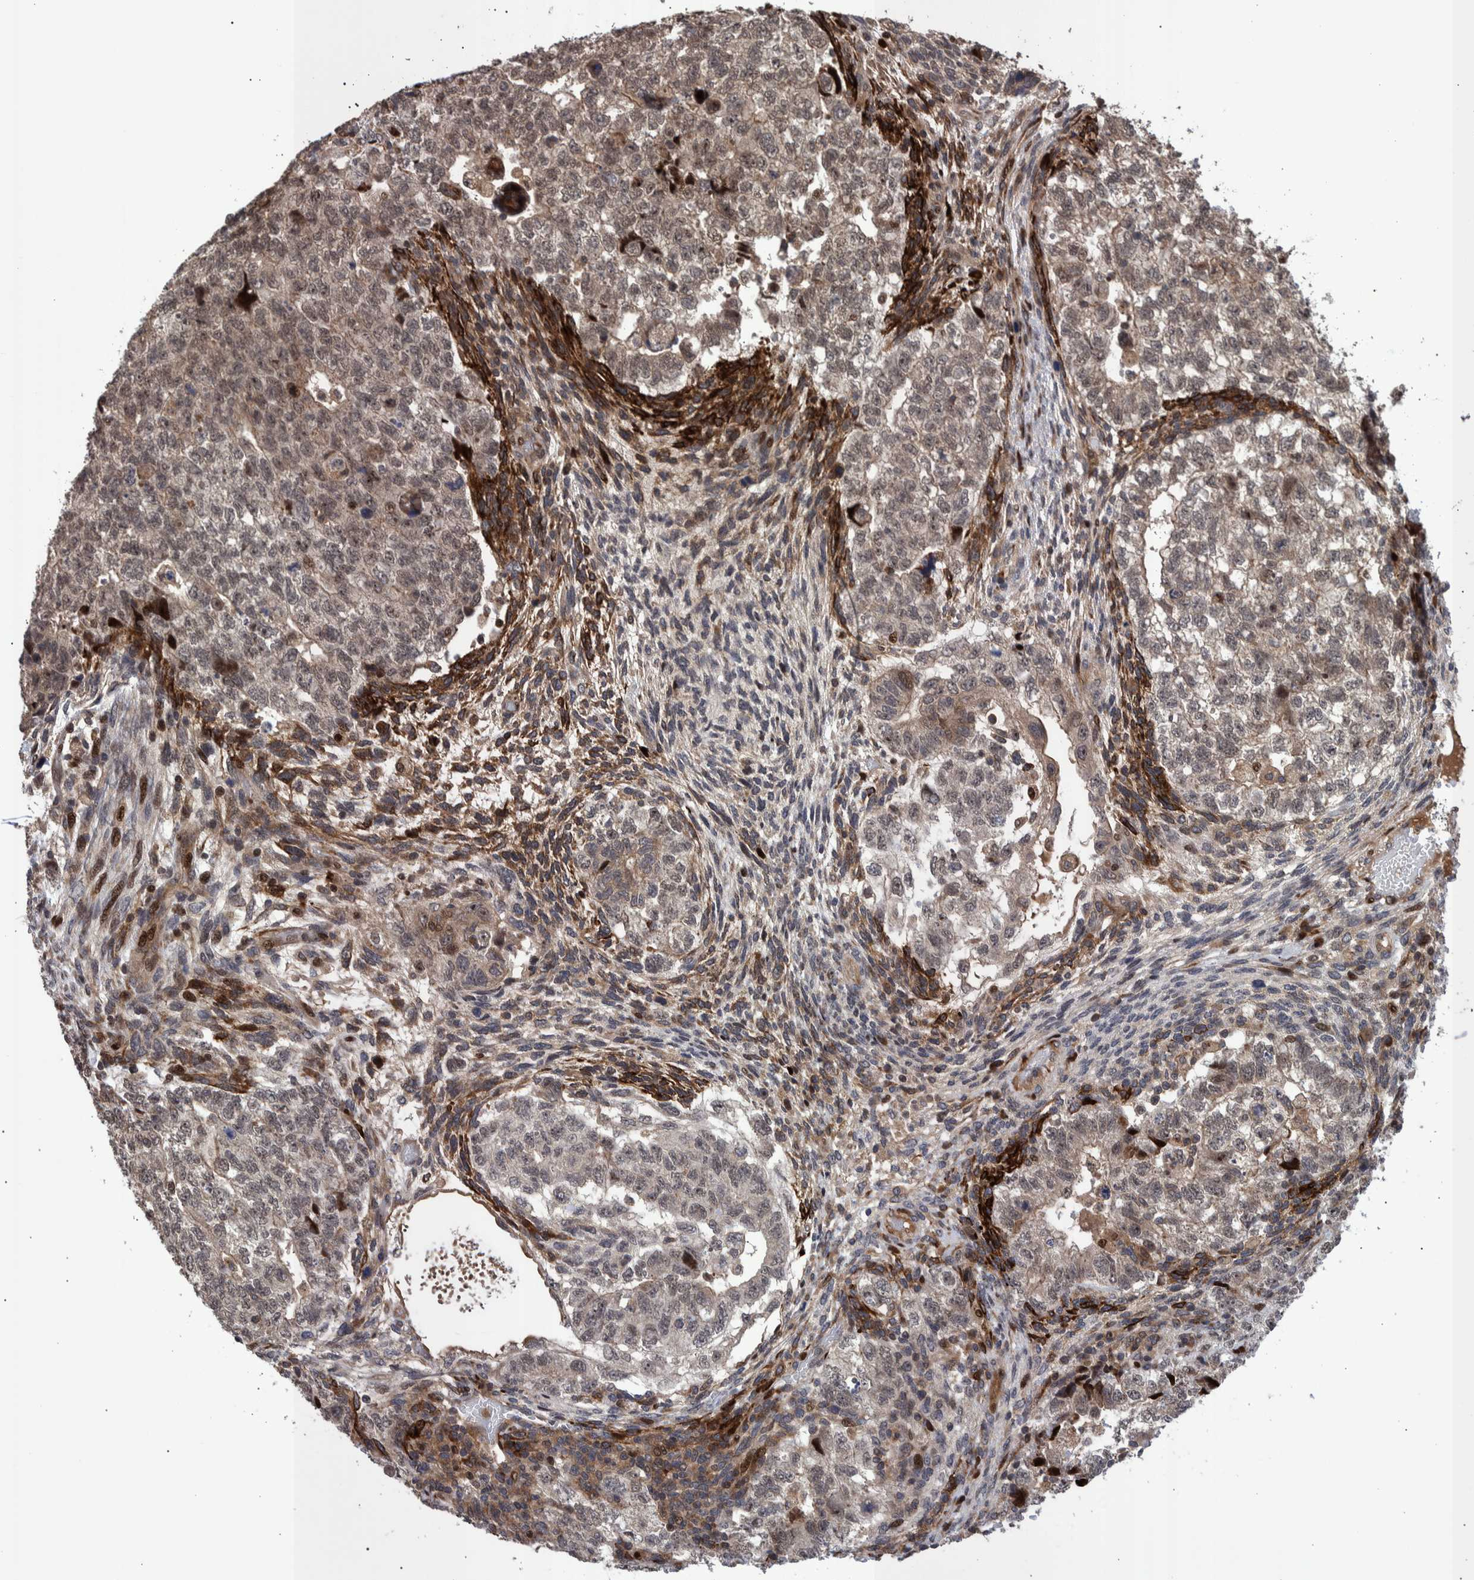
{"staining": {"intensity": "weak", "quantity": ">75%", "location": "cytoplasmic/membranous"}, "tissue": "testis cancer", "cell_type": "Tumor cells", "image_type": "cancer", "snomed": [{"axis": "morphology", "description": "Carcinoma, Embryonal, NOS"}, {"axis": "topography", "description": "Testis"}], "caption": "Testis embryonal carcinoma stained with a brown dye reveals weak cytoplasmic/membranous positive expression in about >75% of tumor cells.", "gene": "SHISA6", "patient": {"sex": "male", "age": 36}}